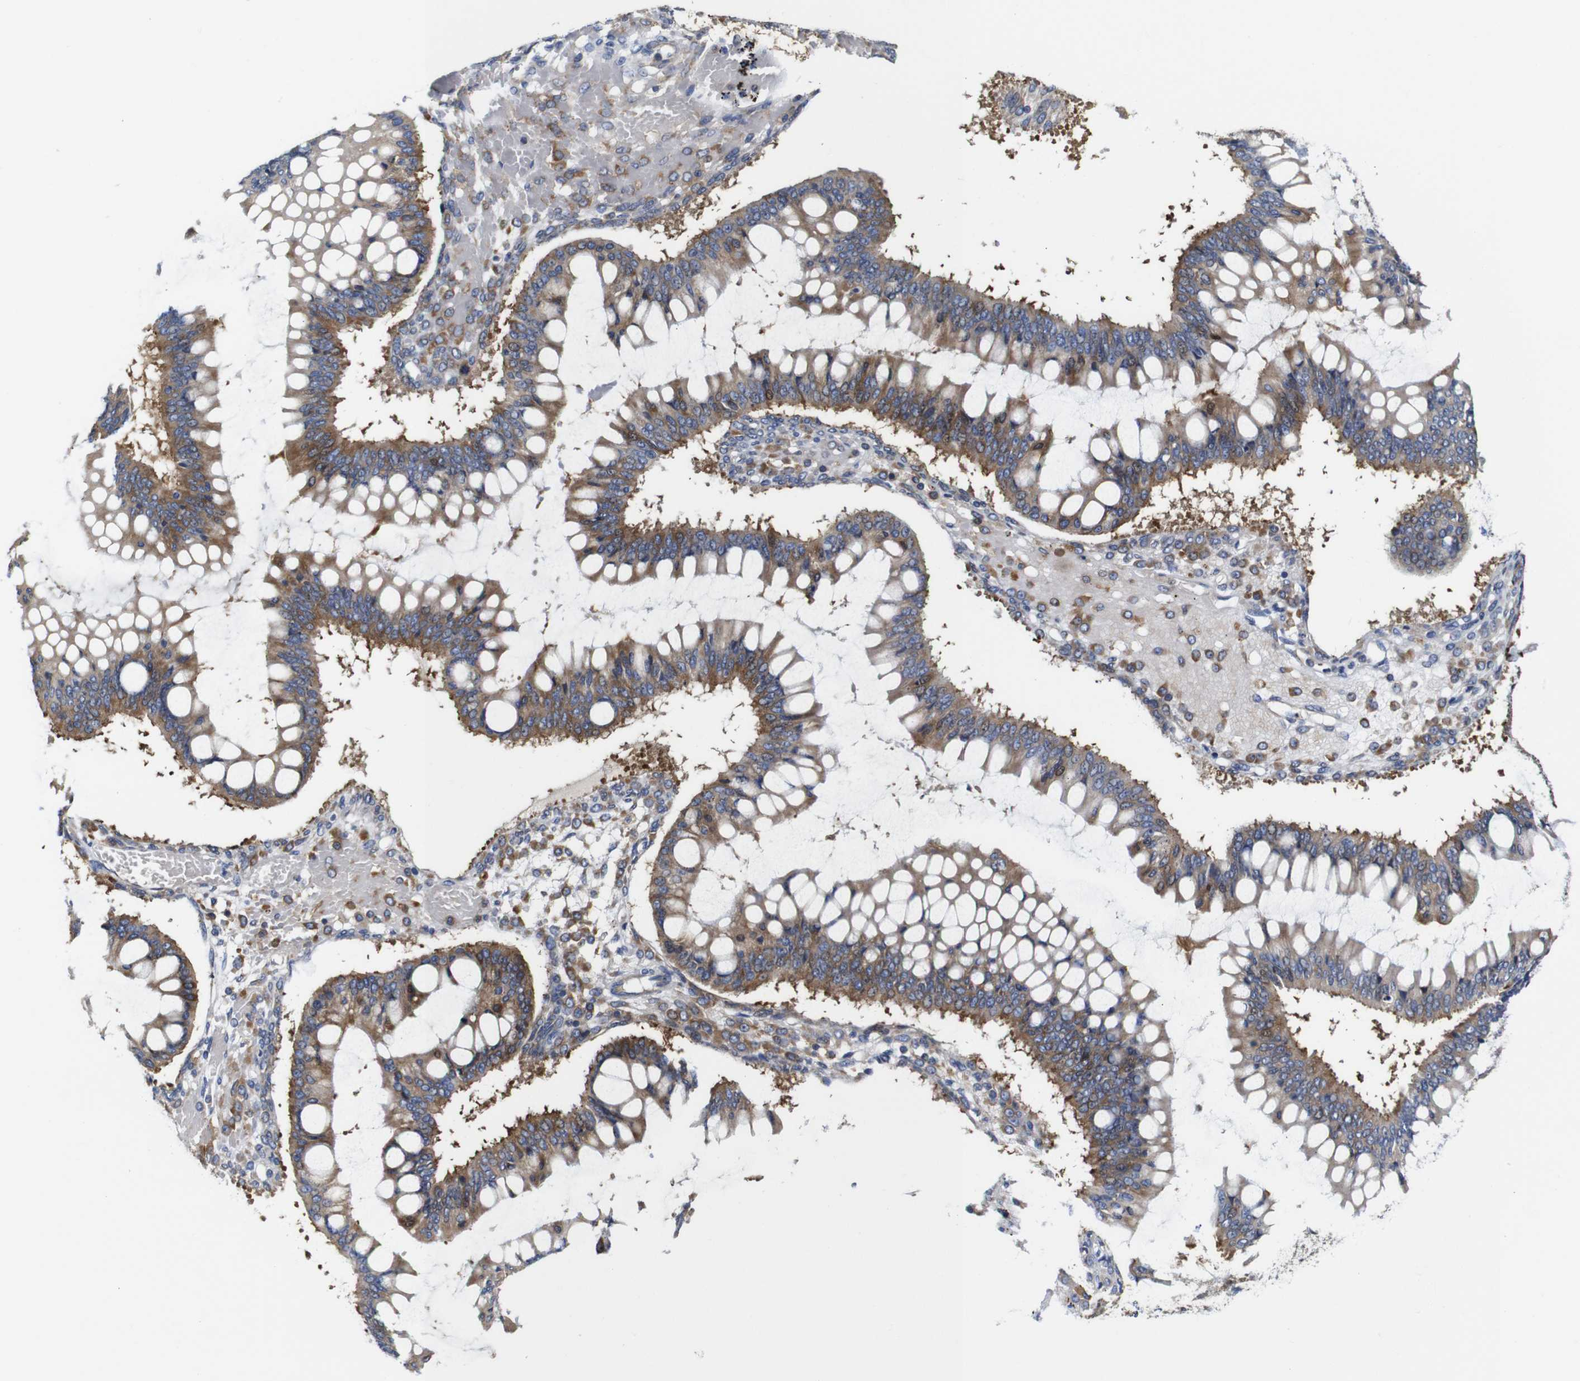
{"staining": {"intensity": "moderate", "quantity": ">75%", "location": "cytoplasmic/membranous"}, "tissue": "ovarian cancer", "cell_type": "Tumor cells", "image_type": "cancer", "snomed": [{"axis": "morphology", "description": "Cystadenocarcinoma, mucinous, NOS"}, {"axis": "topography", "description": "Ovary"}], "caption": "Immunohistochemical staining of ovarian mucinous cystadenocarcinoma reveals medium levels of moderate cytoplasmic/membranous protein positivity in about >75% of tumor cells. The staining was performed using DAB (3,3'-diaminobenzidine) to visualize the protein expression in brown, while the nuclei were stained in blue with hematoxylin (Magnification: 20x).", "gene": "CLCC1", "patient": {"sex": "female", "age": 73}}